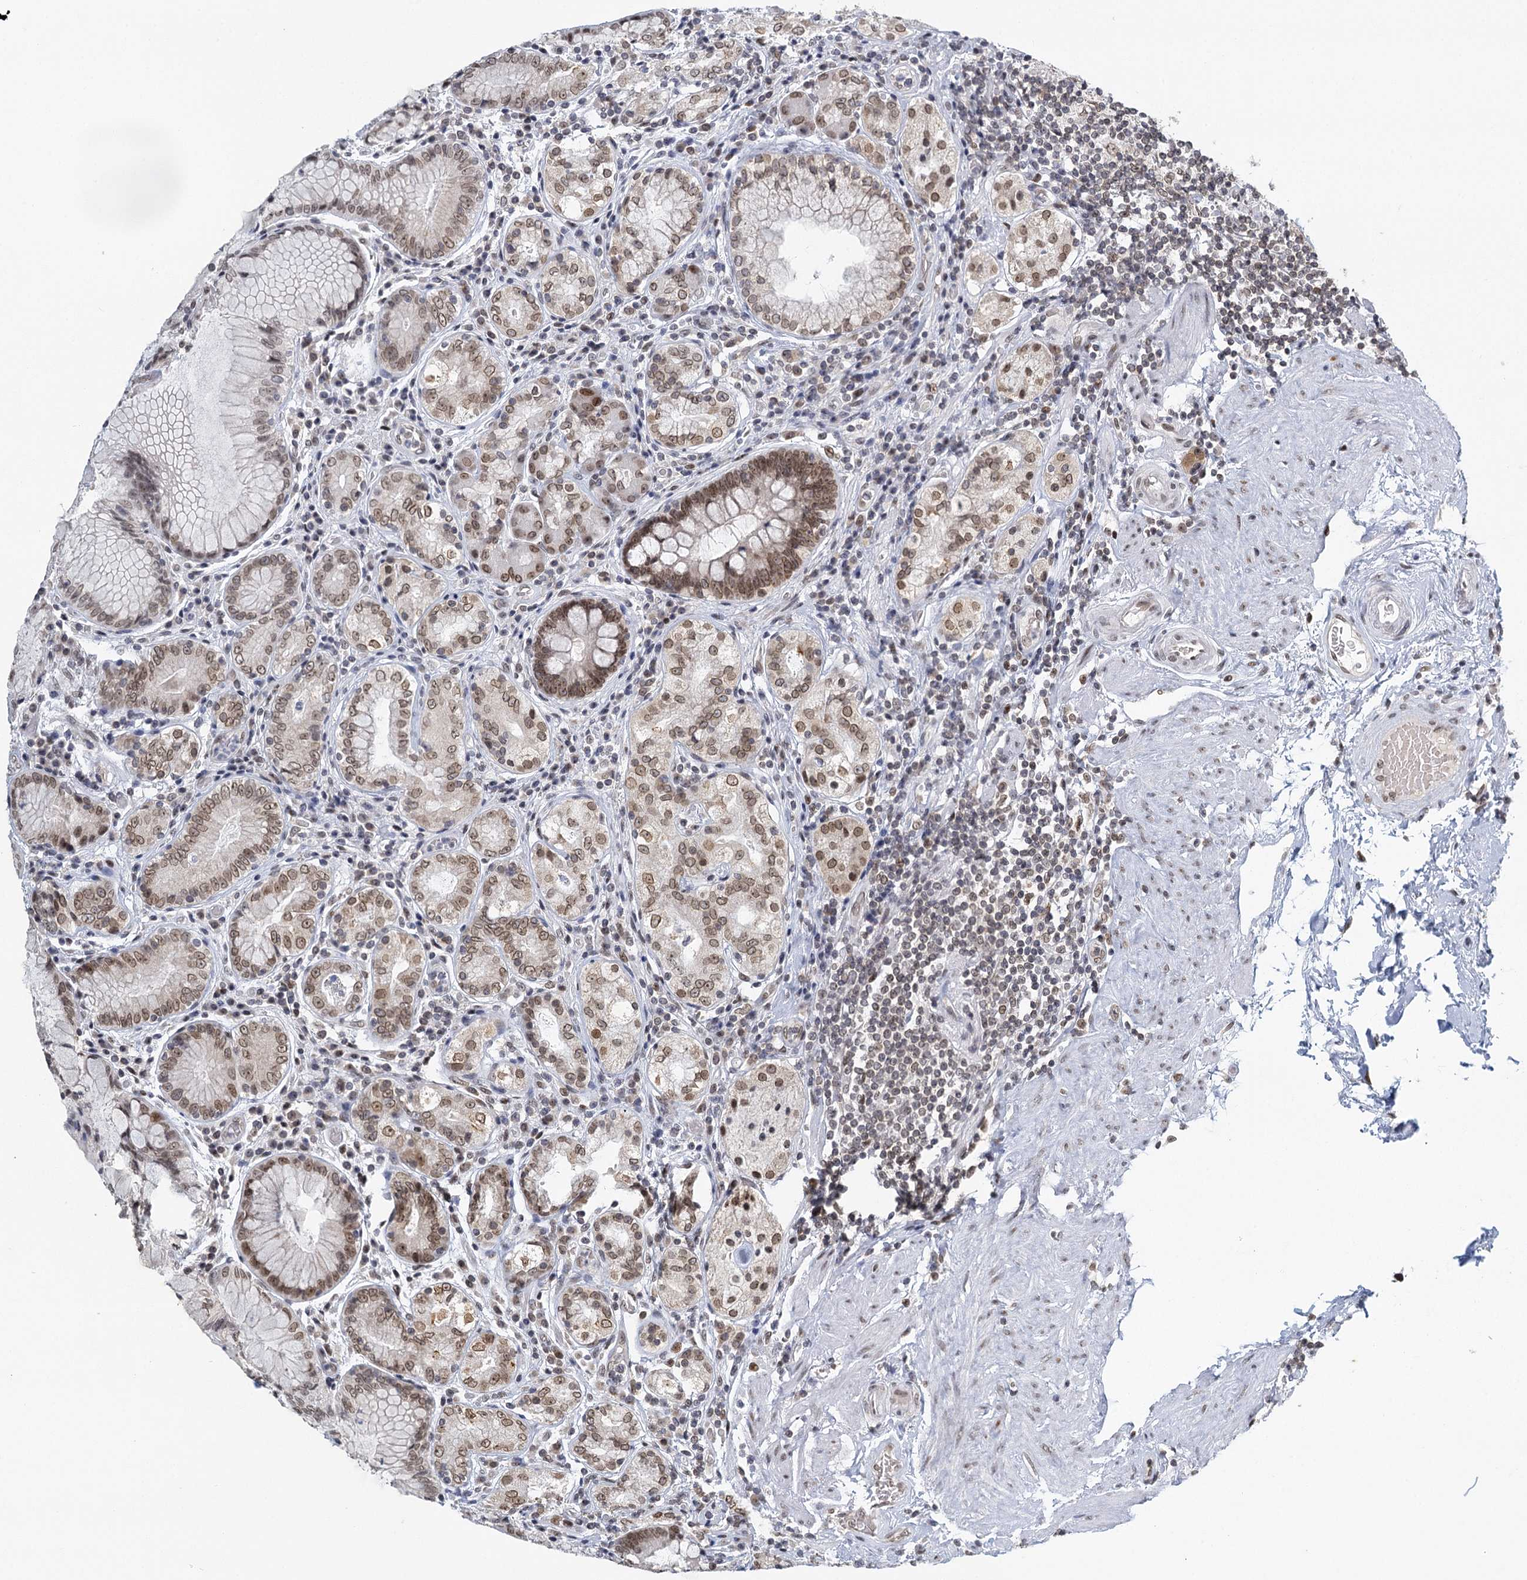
{"staining": {"intensity": "moderate", "quantity": ">75%", "location": "nuclear"}, "tissue": "stomach", "cell_type": "Glandular cells", "image_type": "normal", "snomed": [{"axis": "morphology", "description": "Normal tissue, NOS"}, {"axis": "topography", "description": "Stomach, upper"}, {"axis": "topography", "description": "Stomach, lower"}], "caption": "Stomach stained with DAB (3,3'-diaminobenzidine) IHC reveals medium levels of moderate nuclear staining in approximately >75% of glandular cells.", "gene": "TREX1", "patient": {"sex": "female", "age": 76}}